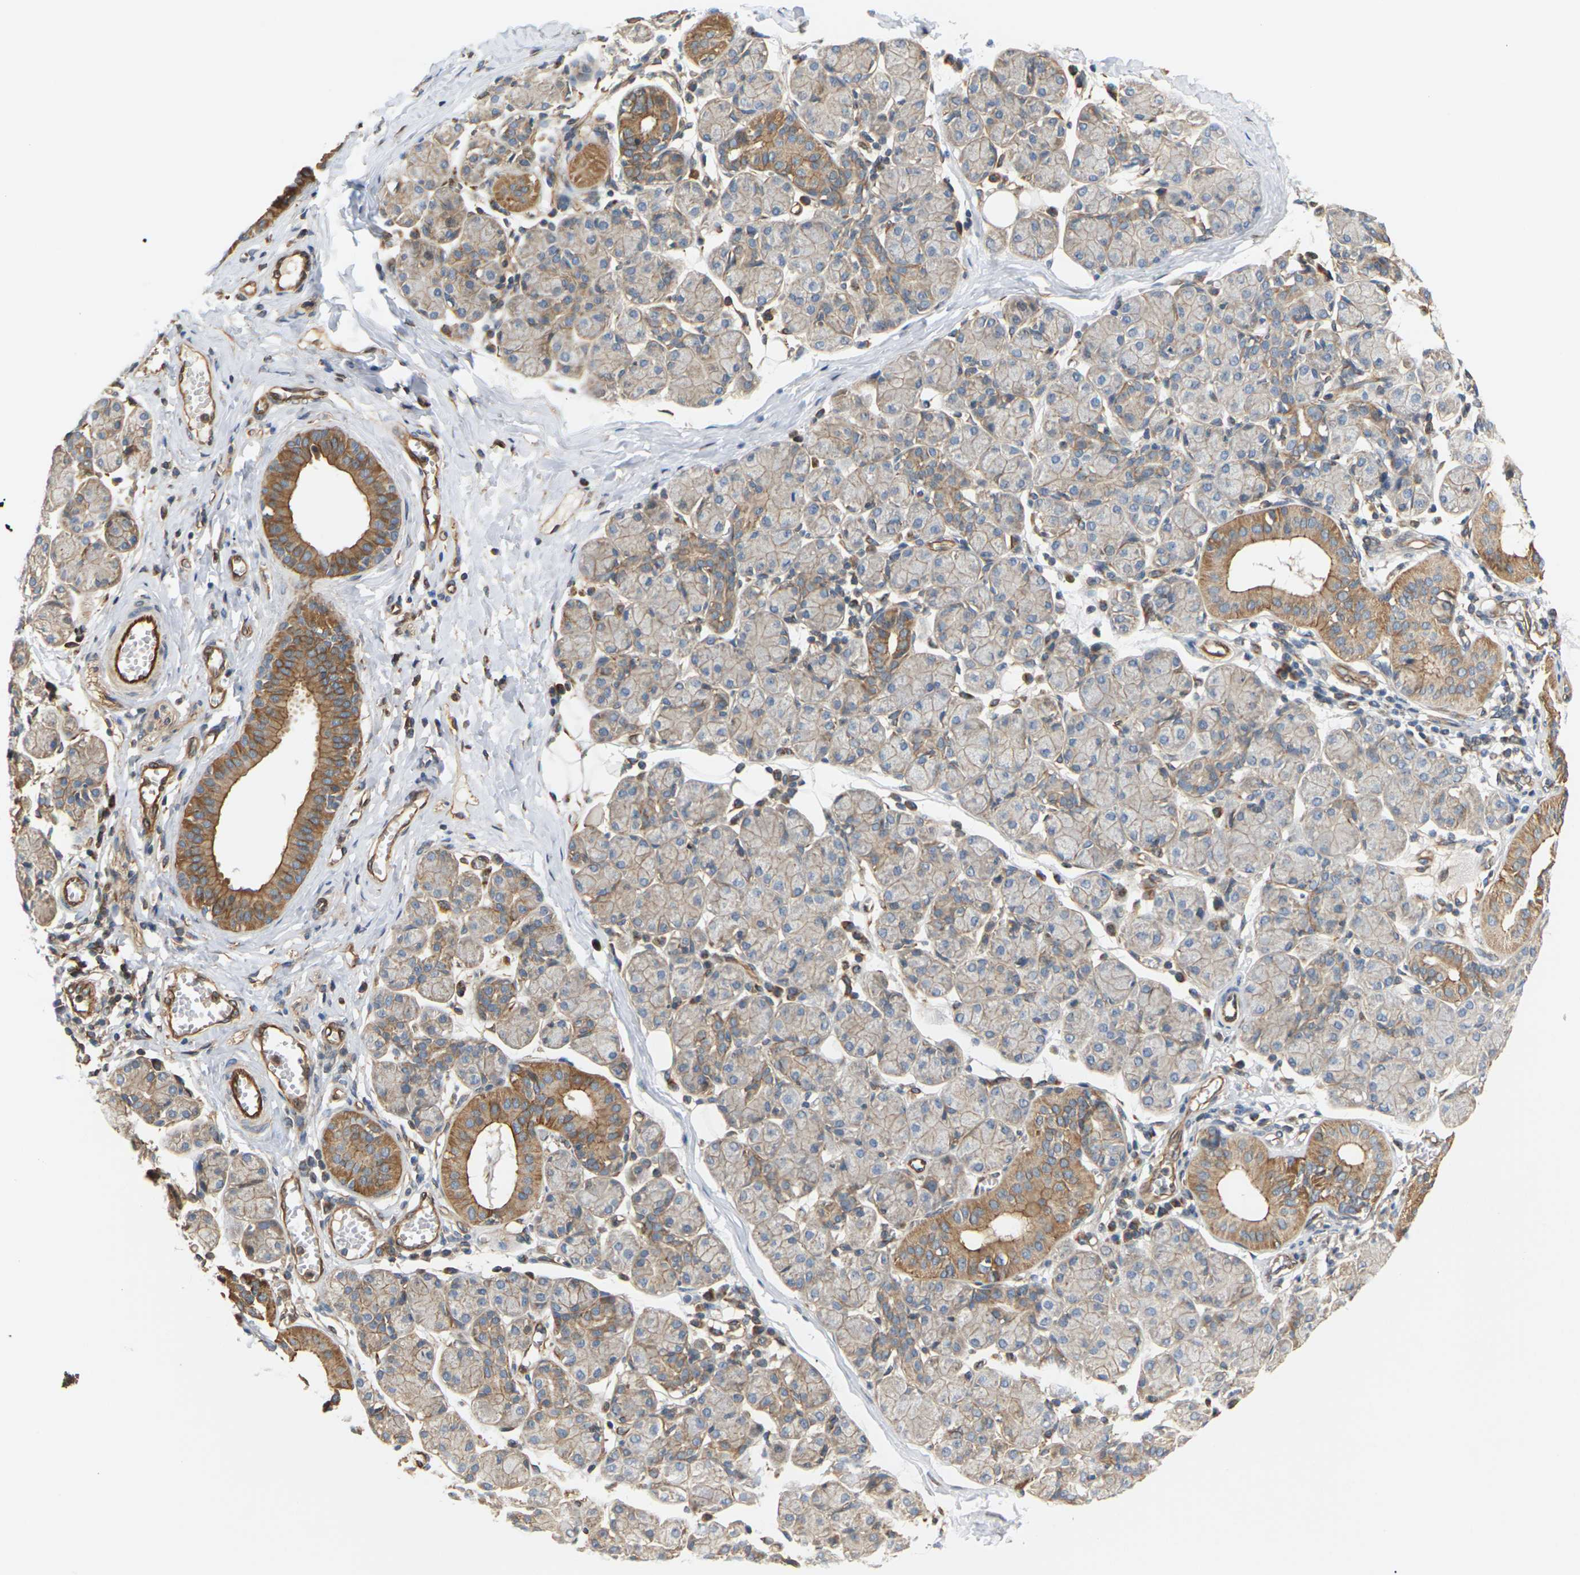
{"staining": {"intensity": "moderate", "quantity": "25%-75%", "location": "cytoplasmic/membranous"}, "tissue": "salivary gland", "cell_type": "Glandular cells", "image_type": "normal", "snomed": [{"axis": "morphology", "description": "Normal tissue, NOS"}, {"axis": "morphology", "description": "Inflammation, NOS"}, {"axis": "topography", "description": "Lymph node"}, {"axis": "topography", "description": "Salivary gland"}], "caption": "The immunohistochemical stain highlights moderate cytoplasmic/membranous staining in glandular cells of benign salivary gland. (DAB = brown stain, brightfield microscopy at high magnification).", "gene": "PCDHB4", "patient": {"sex": "male", "age": 3}}